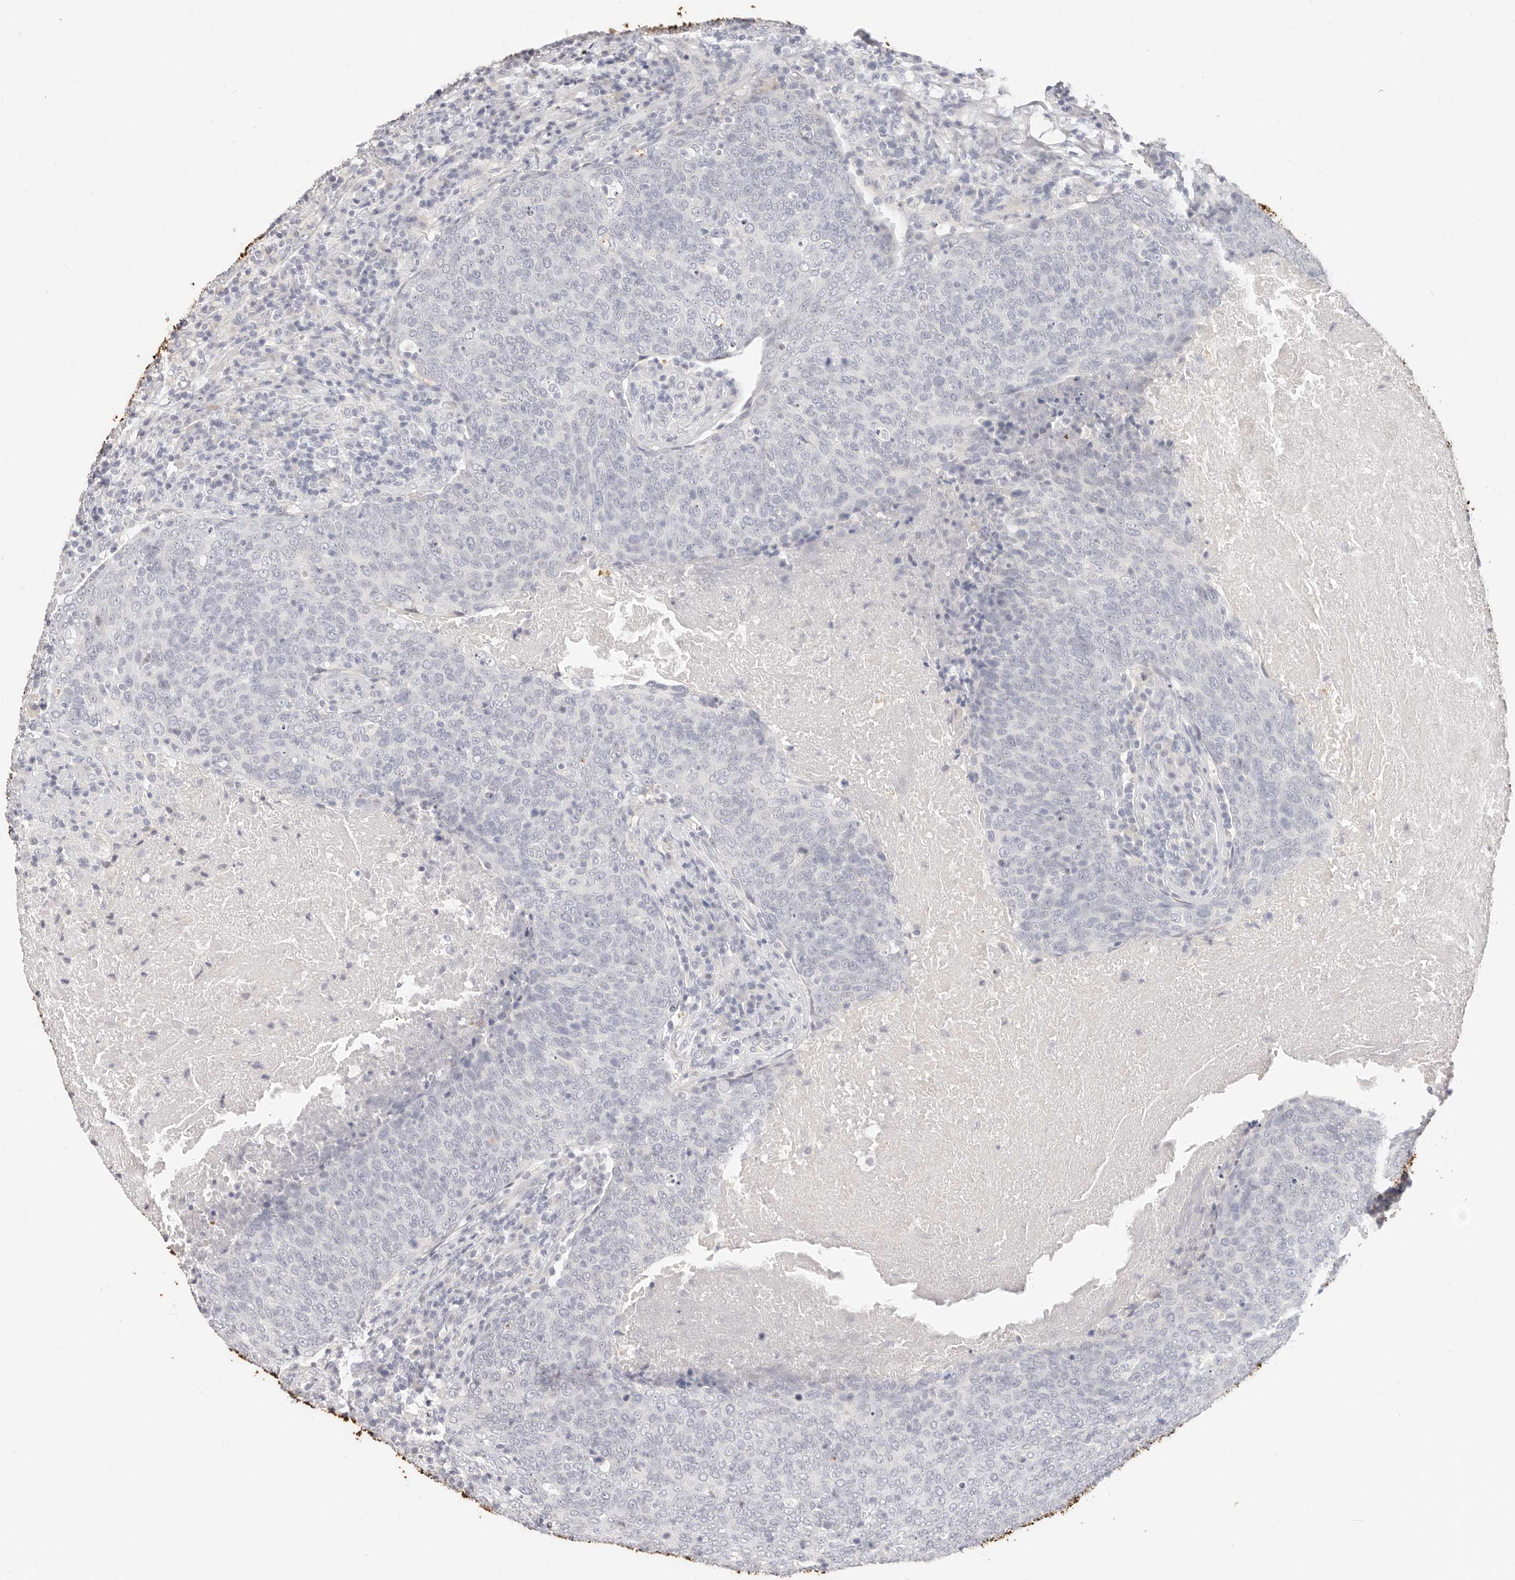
{"staining": {"intensity": "negative", "quantity": "none", "location": "none"}, "tissue": "head and neck cancer", "cell_type": "Tumor cells", "image_type": "cancer", "snomed": [{"axis": "morphology", "description": "Squamous cell carcinoma, NOS"}, {"axis": "morphology", "description": "Squamous cell carcinoma, metastatic, NOS"}, {"axis": "topography", "description": "Lymph node"}, {"axis": "topography", "description": "Head-Neck"}], "caption": "Tumor cells show no significant protein expression in head and neck cancer.", "gene": "ASCL1", "patient": {"sex": "male", "age": 62}}